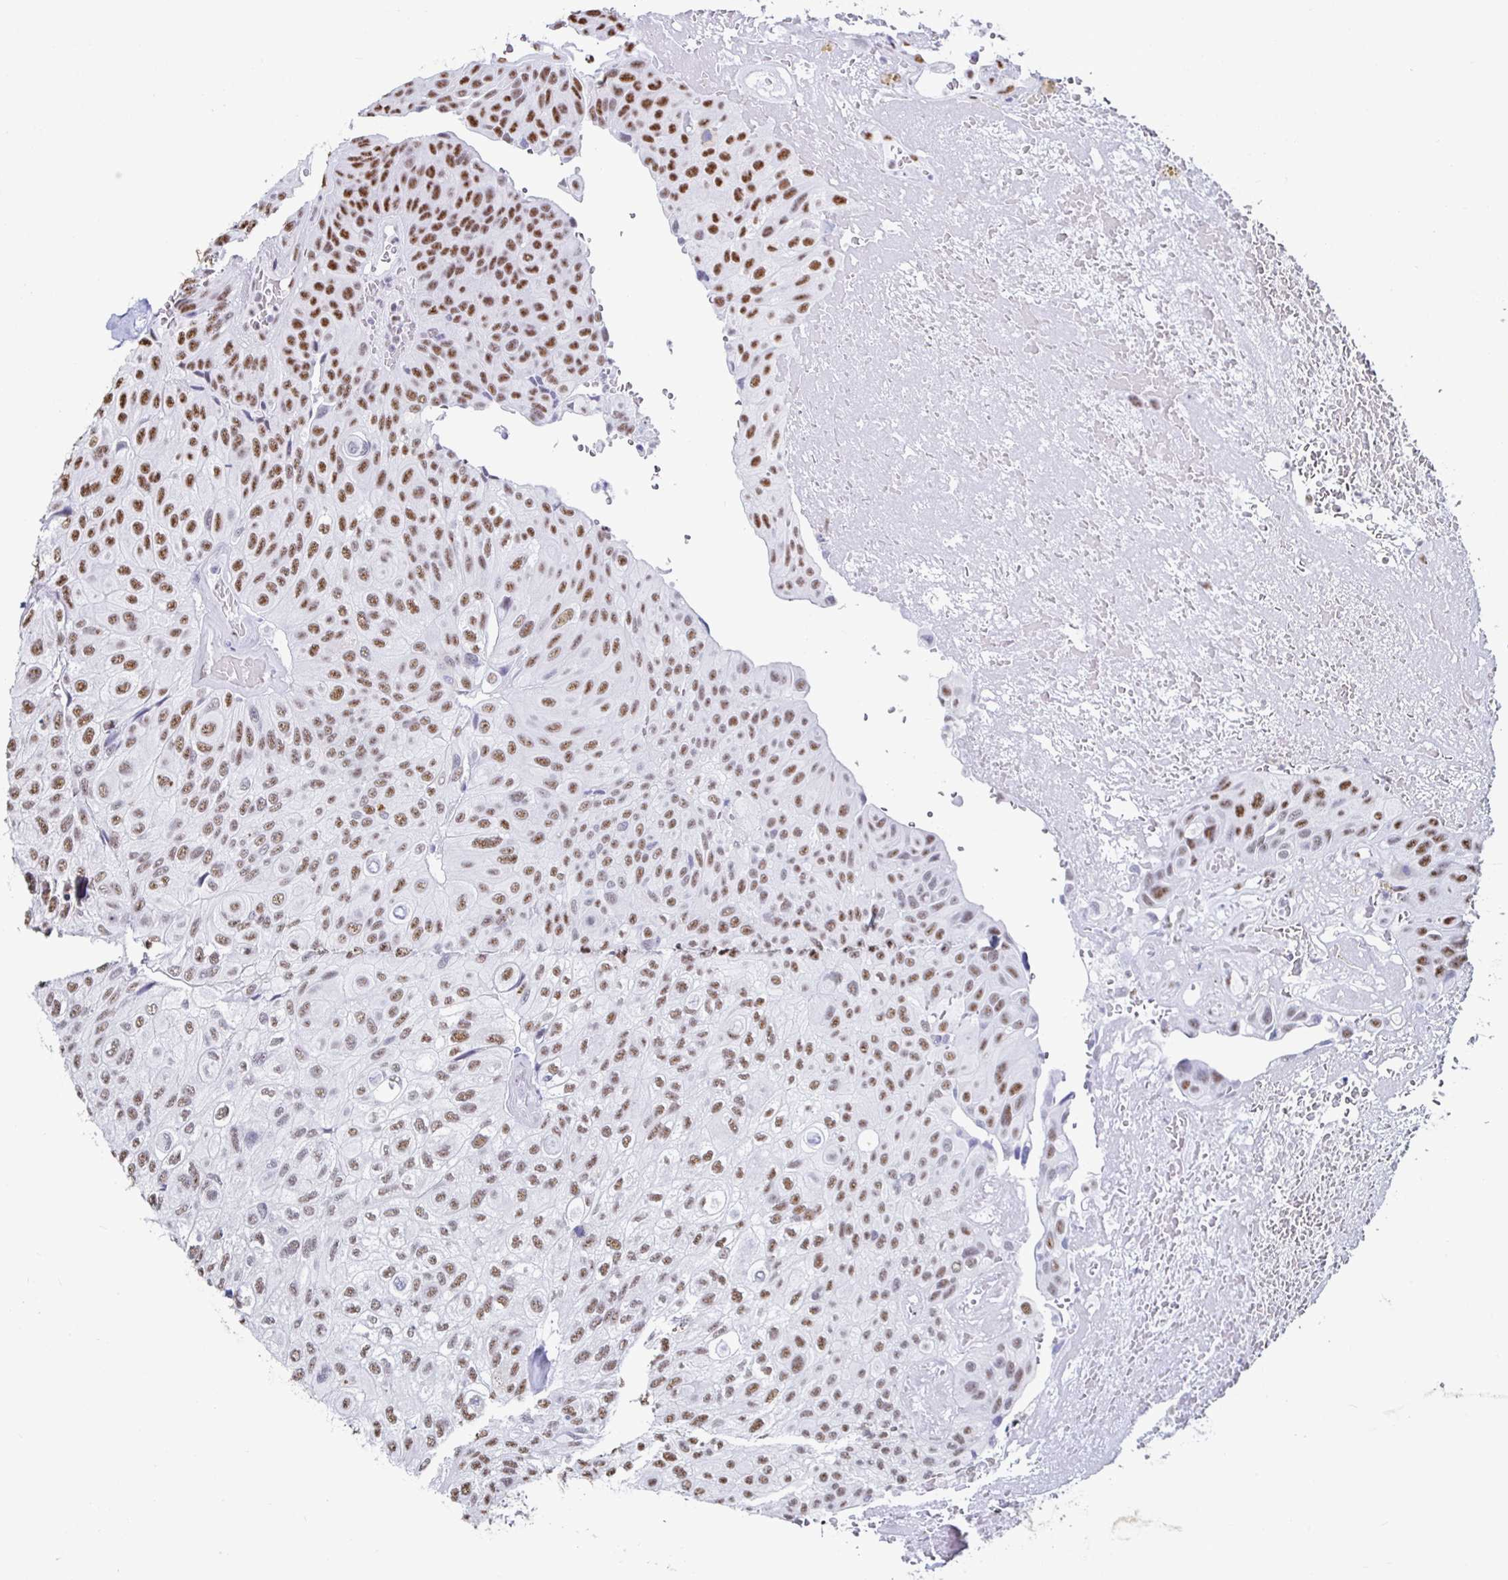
{"staining": {"intensity": "moderate", "quantity": "25%-75%", "location": "nuclear"}, "tissue": "urothelial cancer", "cell_type": "Tumor cells", "image_type": "cancer", "snomed": [{"axis": "morphology", "description": "Urothelial carcinoma, High grade"}, {"axis": "topography", "description": "Urinary bladder"}], "caption": "Protein expression analysis of human high-grade urothelial carcinoma reveals moderate nuclear staining in approximately 25%-75% of tumor cells.", "gene": "DDX39B", "patient": {"sex": "male", "age": 66}}